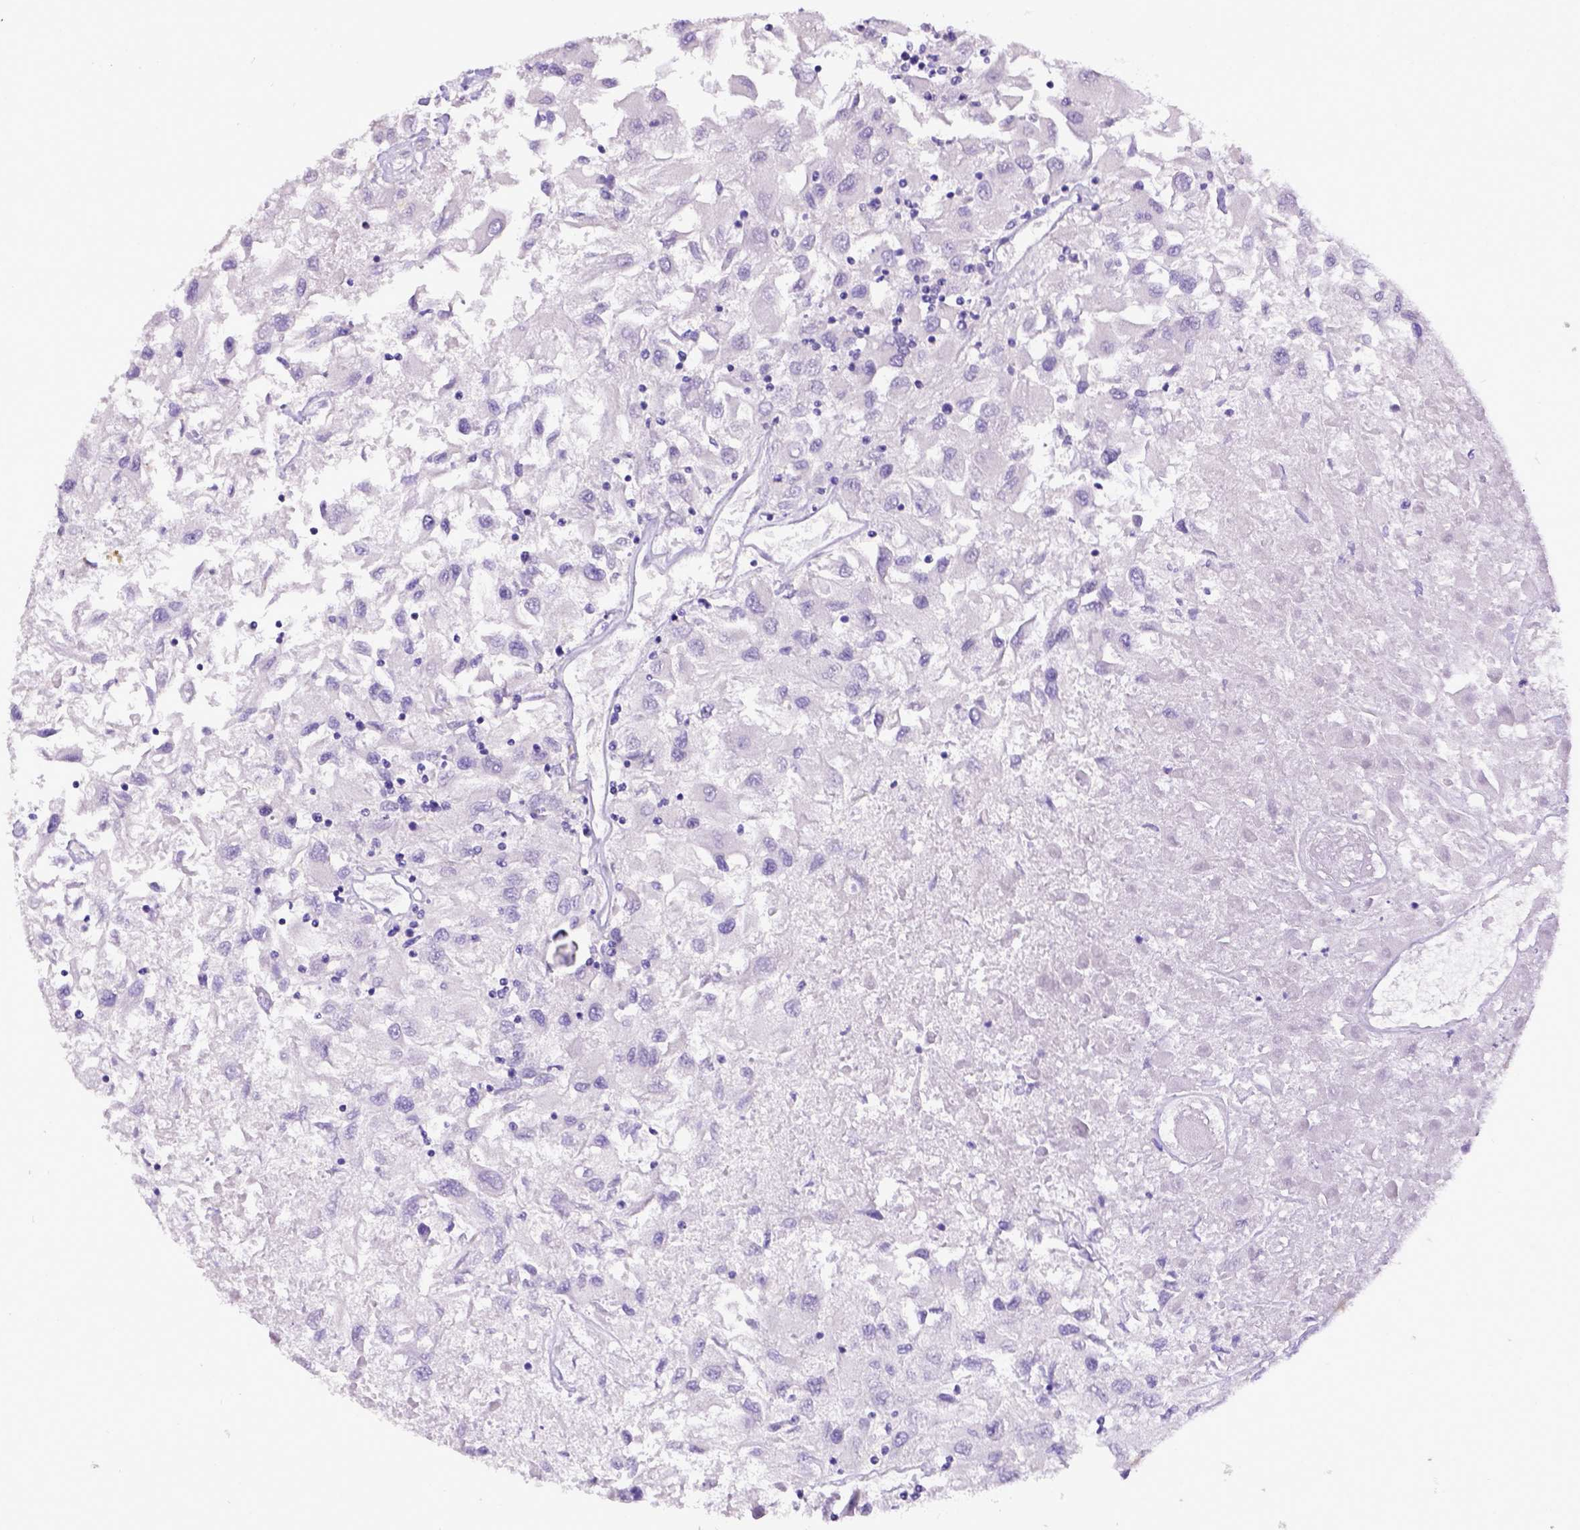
{"staining": {"intensity": "negative", "quantity": "none", "location": "none"}, "tissue": "renal cancer", "cell_type": "Tumor cells", "image_type": "cancer", "snomed": [{"axis": "morphology", "description": "Adenocarcinoma, NOS"}, {"axis": "topography", "description": "Kidney"}], "caption": "Protein analysis of renal cancer (adenocarcinoma) shows no significant expression in tumor cells.", "gene": "ESR1", "patient": {"sex": "female", "age": 76}}